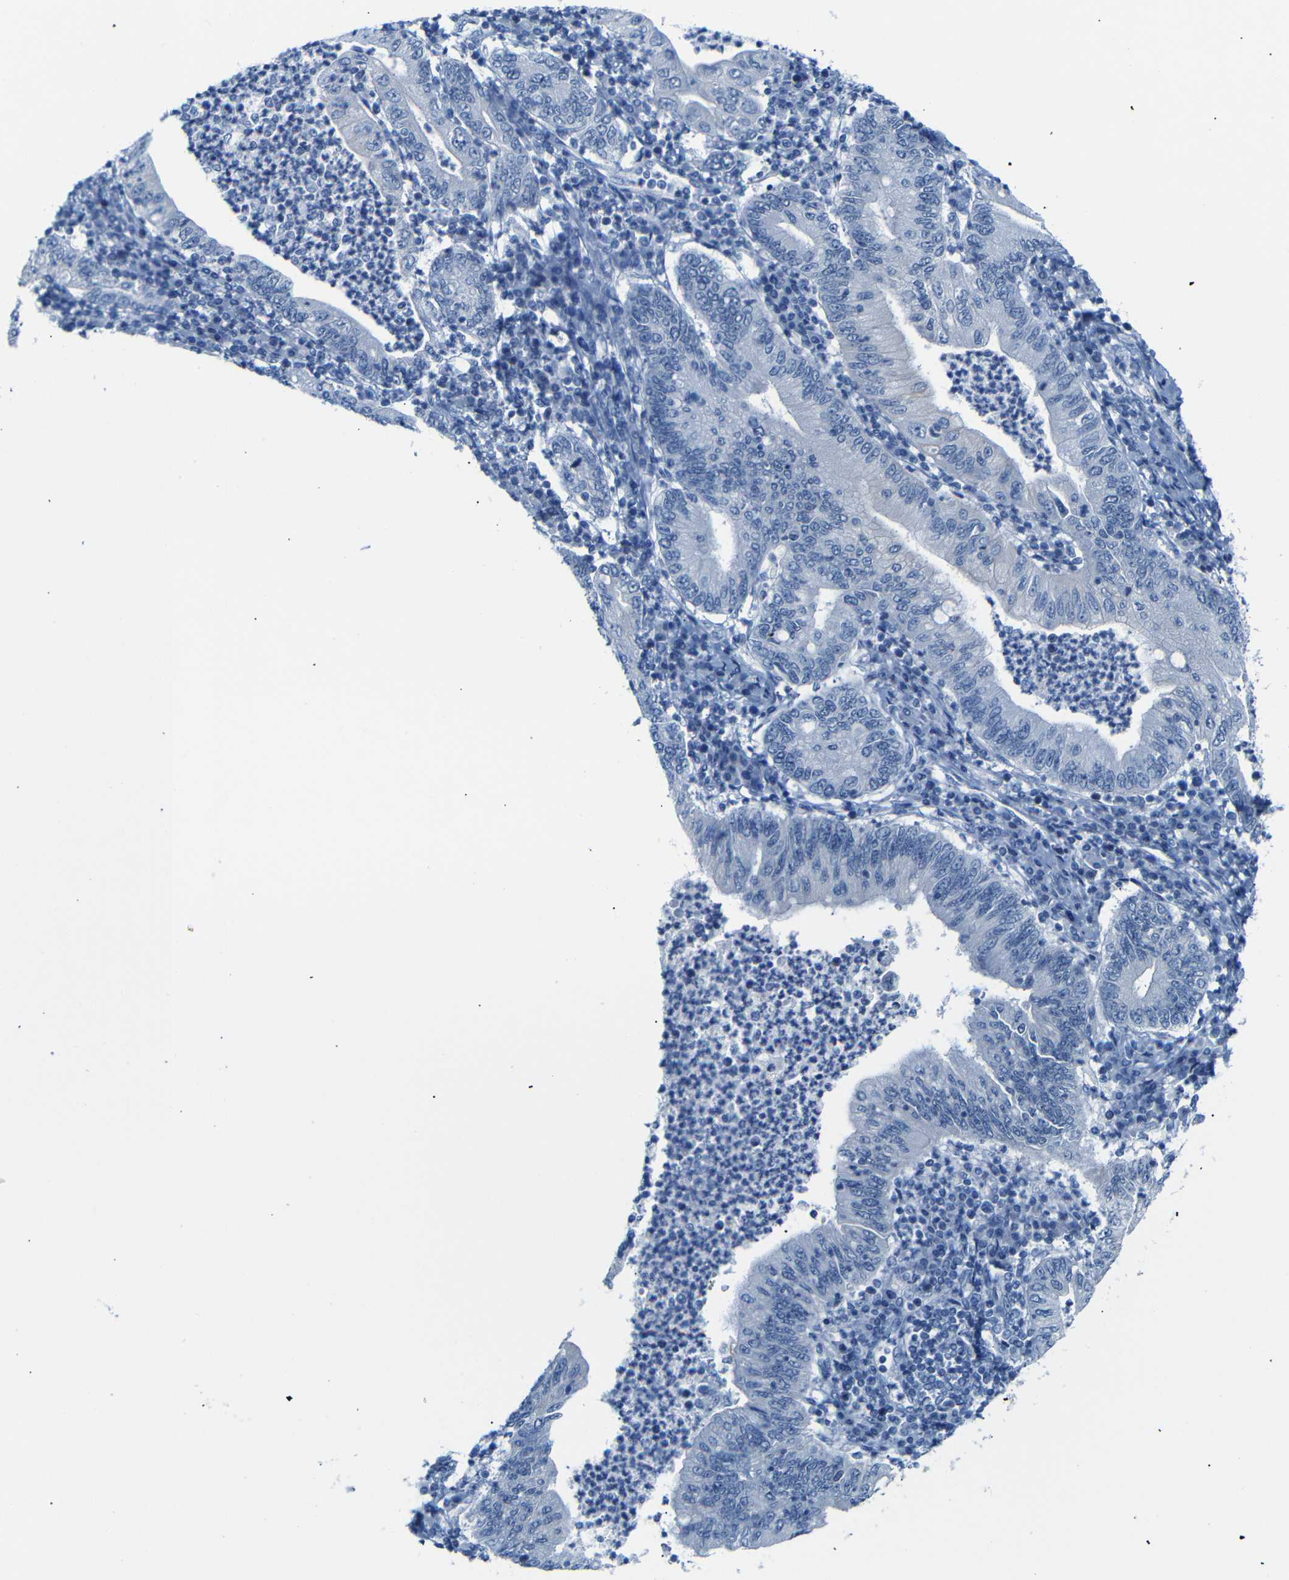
{"staining": {"intensity": "negative", "quantity": "none", "location": "none"}, "tissue": "stomach cancer", "cell_type": "Tumor cells", "image_type": "cancer", "snomed": [{"axis": "morphology", "description": "Normal tissue, NOS"}, {"axis": "morphology", "description": "Adenocarcinoma, NOS"}, {"axis": "topography", "description": "Esophagus"}, {"axis": "topography", "description": "Stomach, upper"}, {"axis": "topography", "description": "Peripheral nerve tissue"}], "caption": "A micrograph of stomach cancer stained for a protein displays no brown staining in tumor cells. (Brightfield microscopy of DAB (3,3'-diaminobenzidine) immunohistochemistry (IHC) at high magnification).", "gene": "DYNAP", "patient": {"sex": "male", "age": 62}}